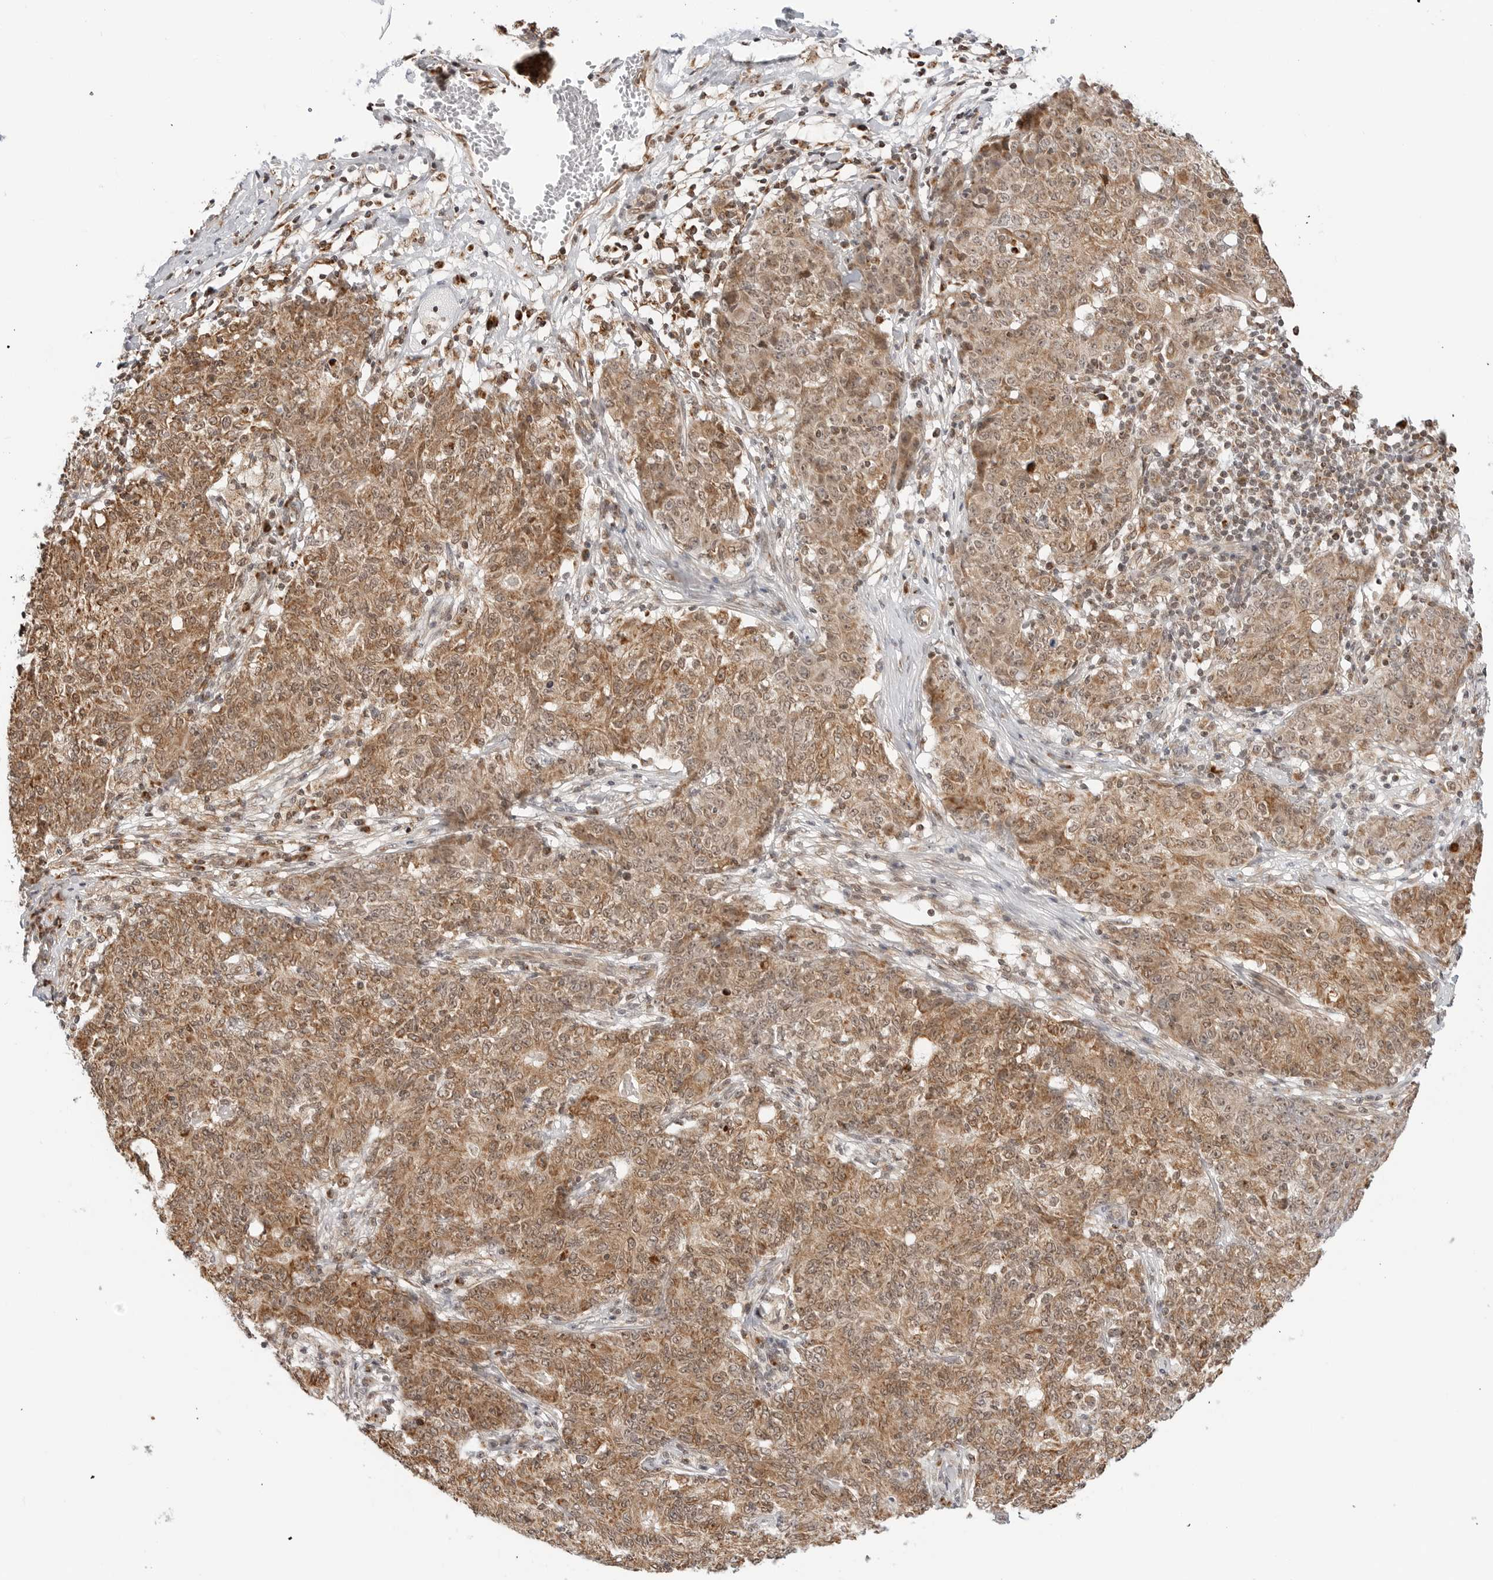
{"staining": {"intensity": "moderate", "quantity": ">75%", "location": "cytoplasmic/membranous,nuclear"}, "tissue": "ovarian cancer", "cell_type": "Tumor cells", "image_type": "cancer", "snomed": [{"axis": "morphology", "description": "Carcinoma, endometroid"}, {"axis": "topography", "description": "Ovary"}], "caption": "Immunohistochemical staining of human ovarian endometroid carcinoma displays medium levels of moderate cytoplasmic/membranous and nuclear protein staining in about >75% of tumor cells. (Stains: DAB (3,3'-diaminobenzidine) in brown, nuclei in blue, Microscopy: brightfield microscopy at high magnification).", "gene": "POLR3GL", "patient": {"sex": "female", "age": 42}}